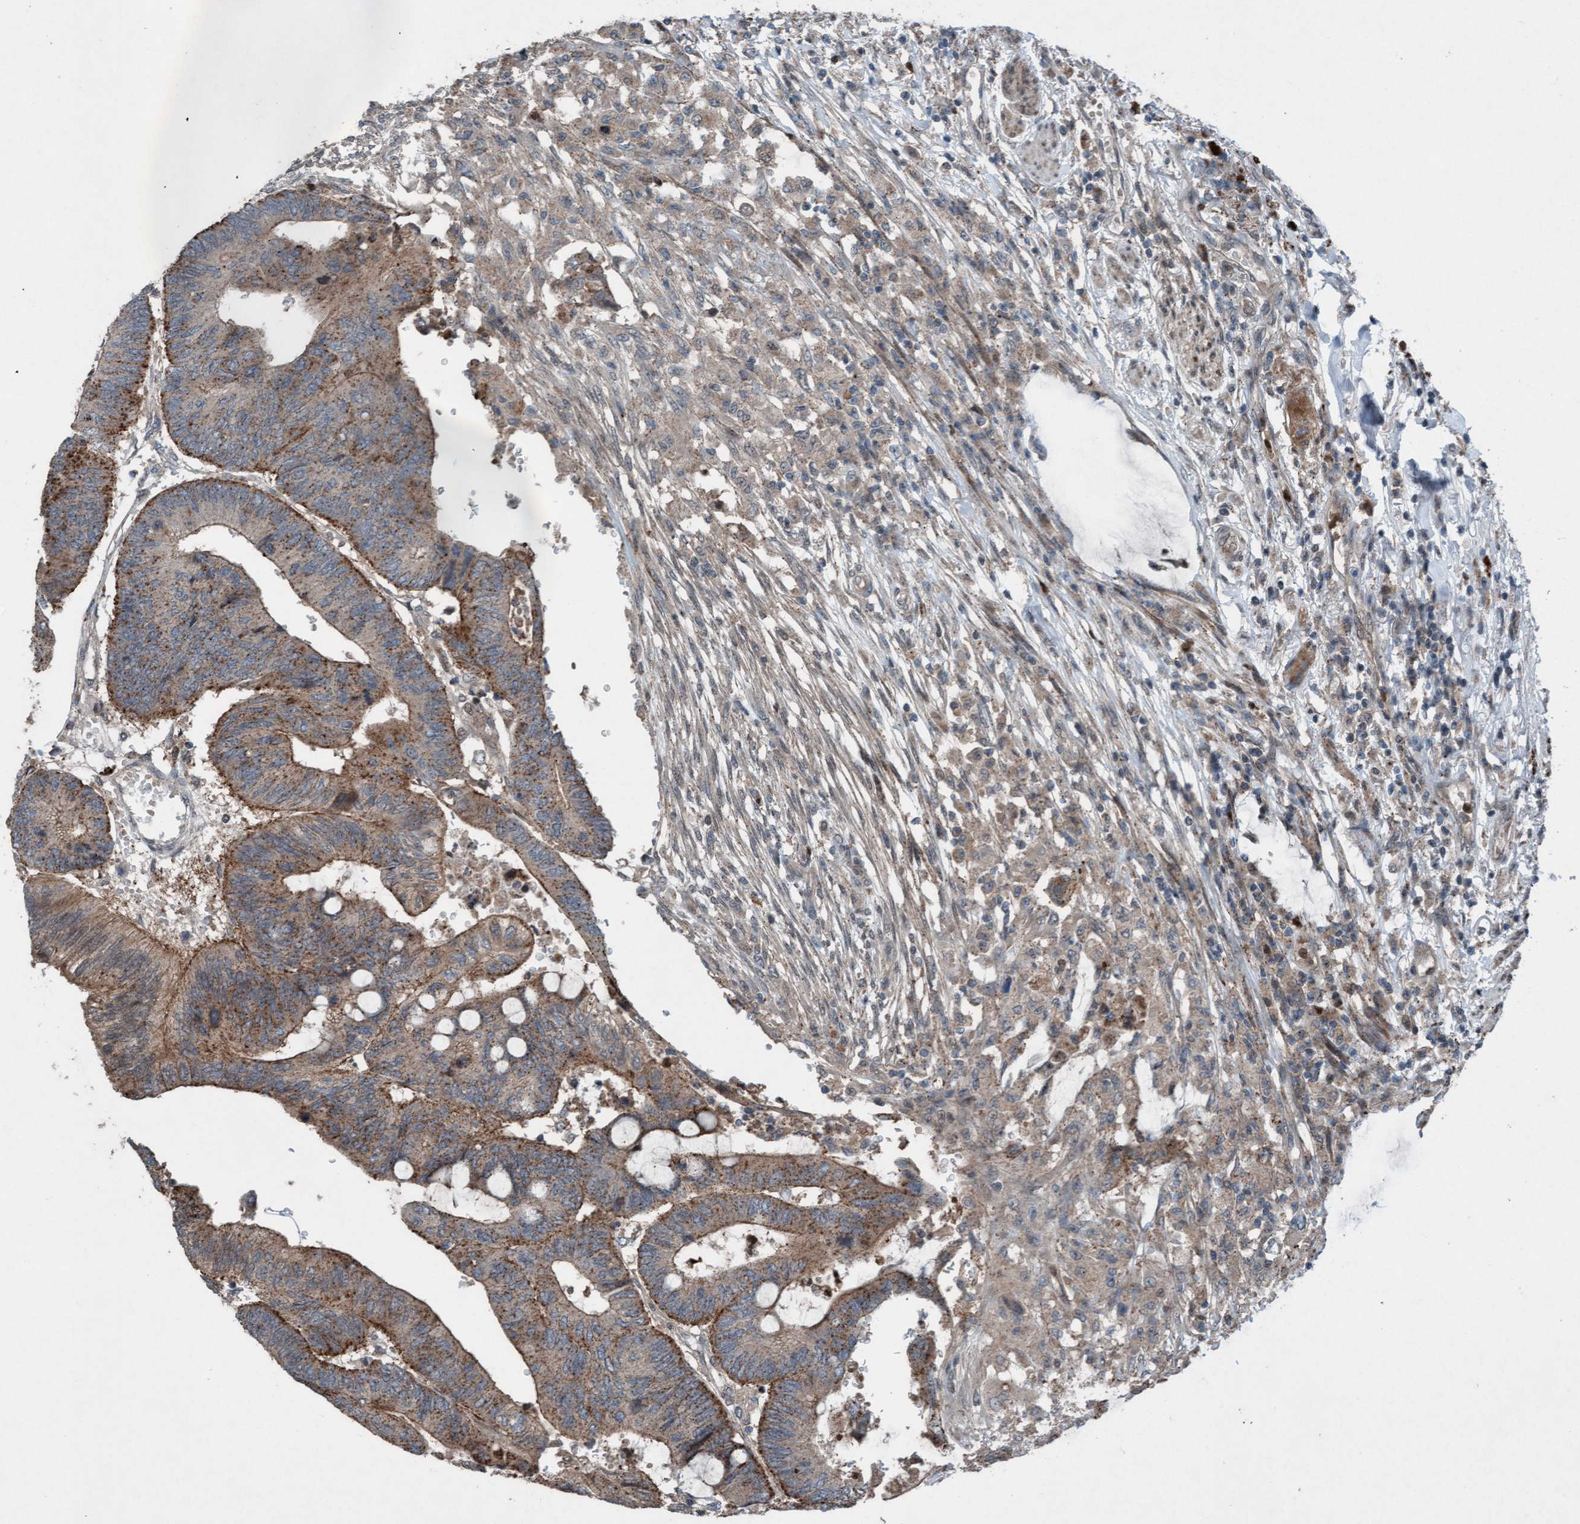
{"staining": {"intensity": "strong", "quantity": "25%-75%", "location": "cytoplasmic/membranous"}, "tissue": "colorectal cancer", "cell_type": "Tumor cells", "image_type": "cancer", "snomed": [{"axis": "morphology", "description": "Normal tissue, NOS"}, {"axis": "morphology", "description": "Adenocarcinoma, NOS"}, {"axis": "topography", "description": "Rectum"}, {"axis": "topography", "description": "Peripheral nerve tissue"}], "caption": "A brown stain labels strong cytoplasmic/membranous expression of a protein in adenocarcinoma (colorectal) tumor cells. The staining was performed using DAB (3,3'-diaminobenzidine) to visualize the protein expression in brown, while the nuclei were stained in blue with hematoxylin (Magnification: 20x).", "gene": "PLXNB2", "patient": {"sex": "male", "age": 92}}